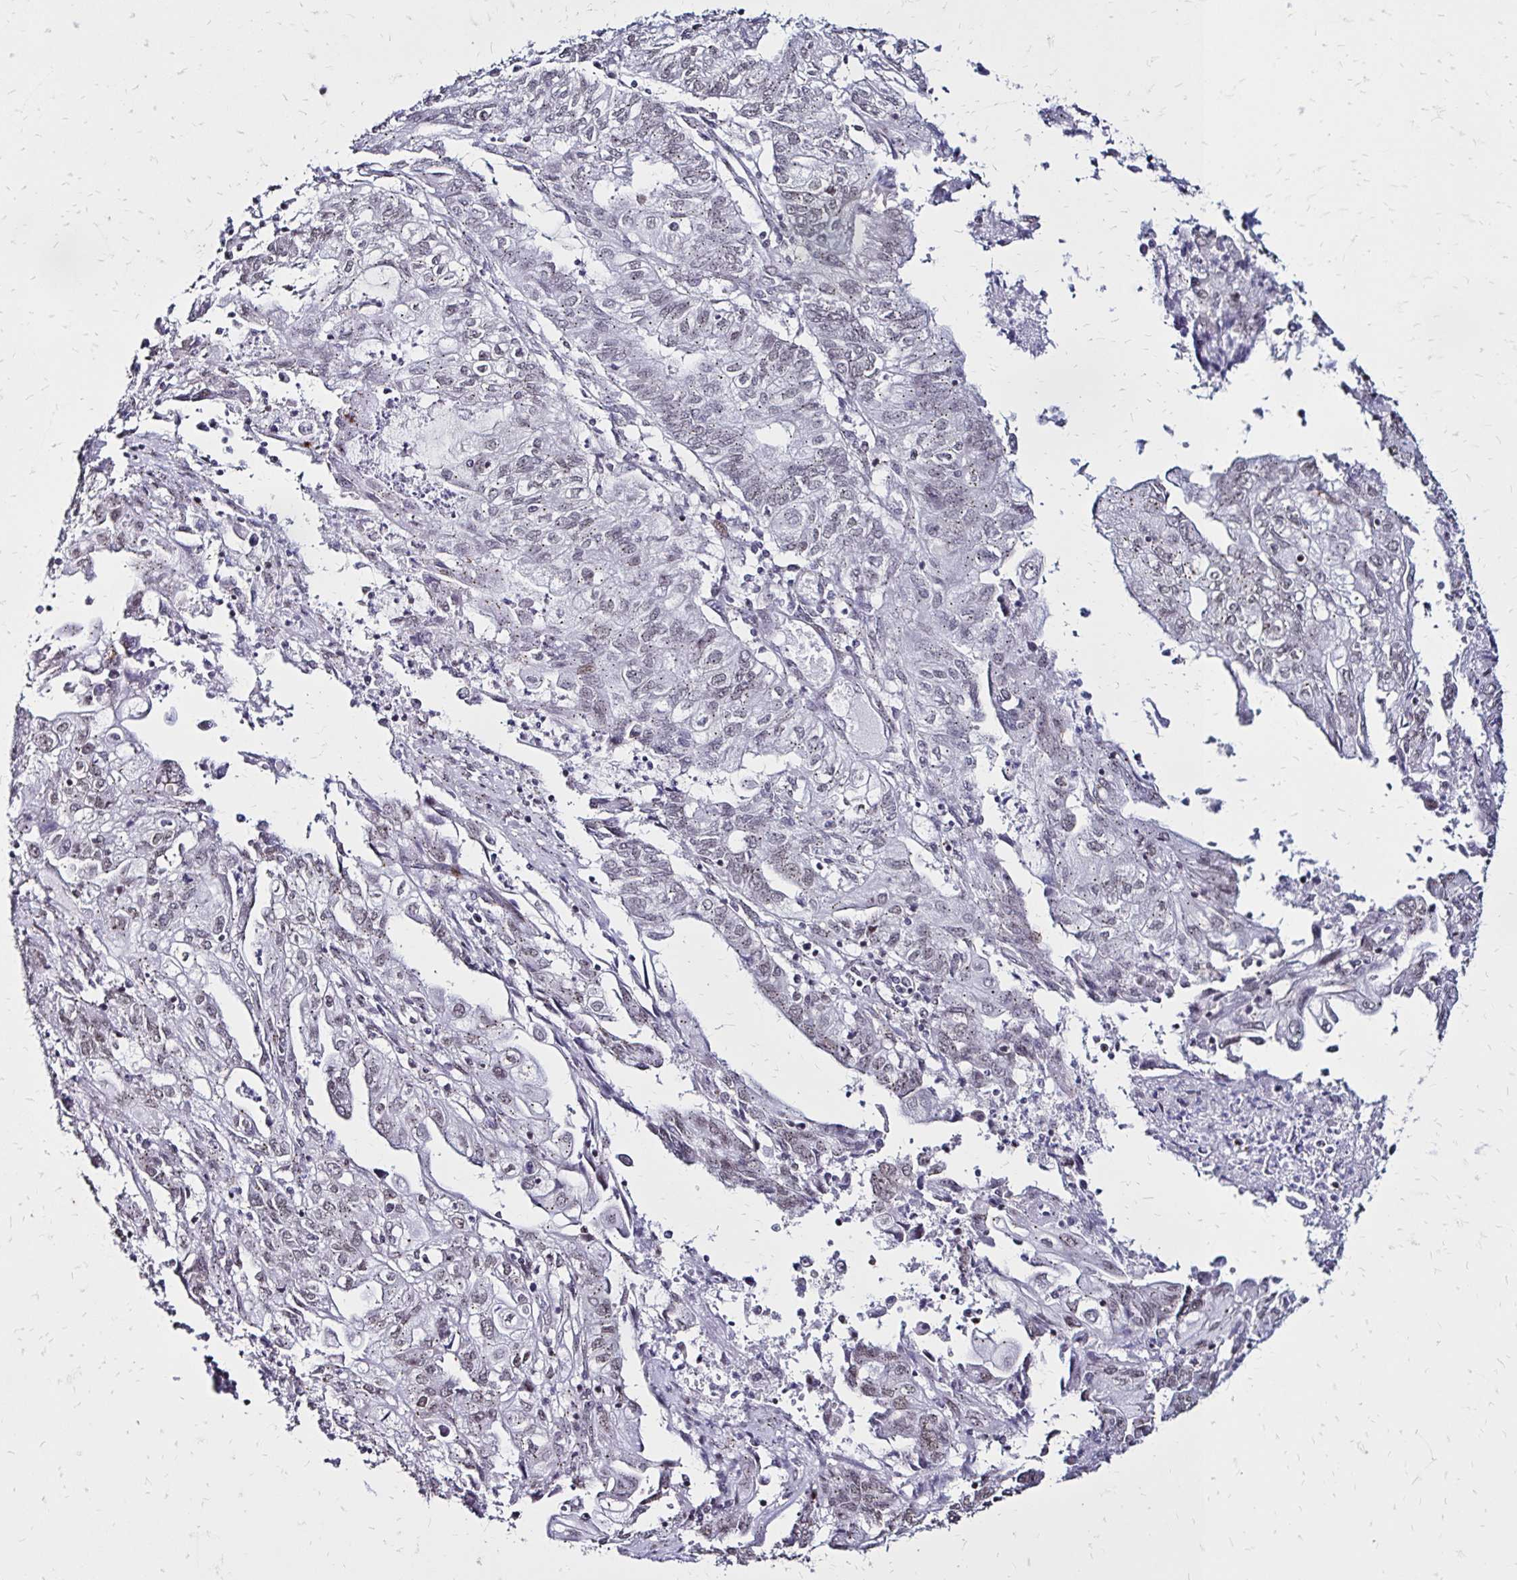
{"staining": {"intensity": "weak", "quantity": "<25%", "location": "nuclear"}, "tissue": "endometrial cancer", "cell_type": "Tumor cells", "image_type": "cancer", "snomed": [{"axis": "morphology", "description": "Adenocarcinoma, NOS"}, {"axis": "topography", "description": "Endometrium"}], "caption": "A histopathology image of adenocarcinoma (endometrial) stained for a protein exhibits no brown staining in tumor cells.", "gene": "TOB1", "patient": {"sex": "female", "age": 54}}